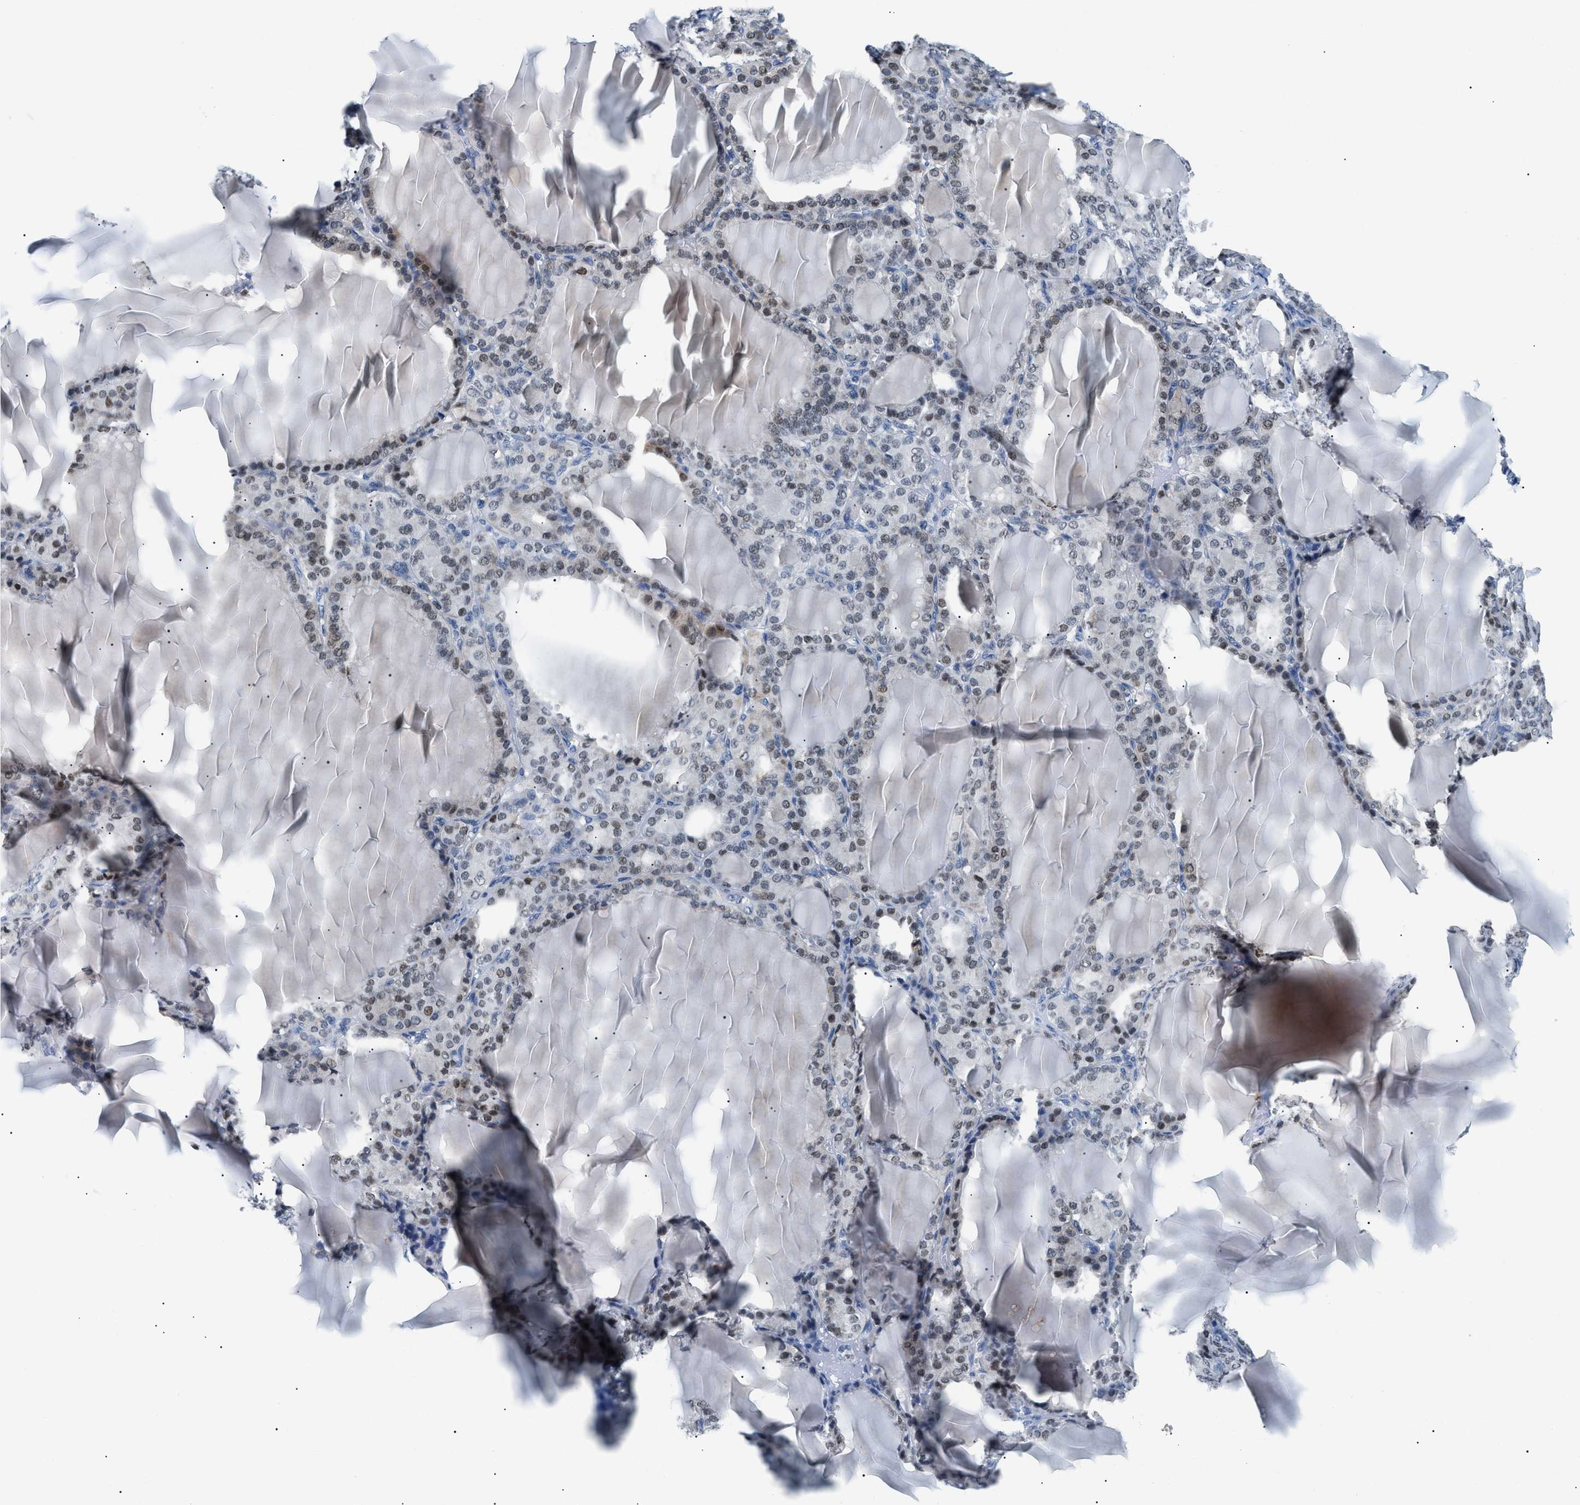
{"staining": {"intensity": "moderate", "quantity": "25%-75%", "location": "nuclear"}, "tissue": "thyroid gland", "cell_type": "Glandular cells", "image_type": "normal", "snomed": [{"axis": "morphology", "description": "Normal tissue, NOS"}, {"axis": "topography", "description": "Thyroid gland"}], "caption": "Protein expression analysis of benign human thyroid gland reveals moderate nuclear positivity in about 25%-75% of glandular cells.", "gene": "SMARCC1", "patient": {"sex": "female", "age": 28}}